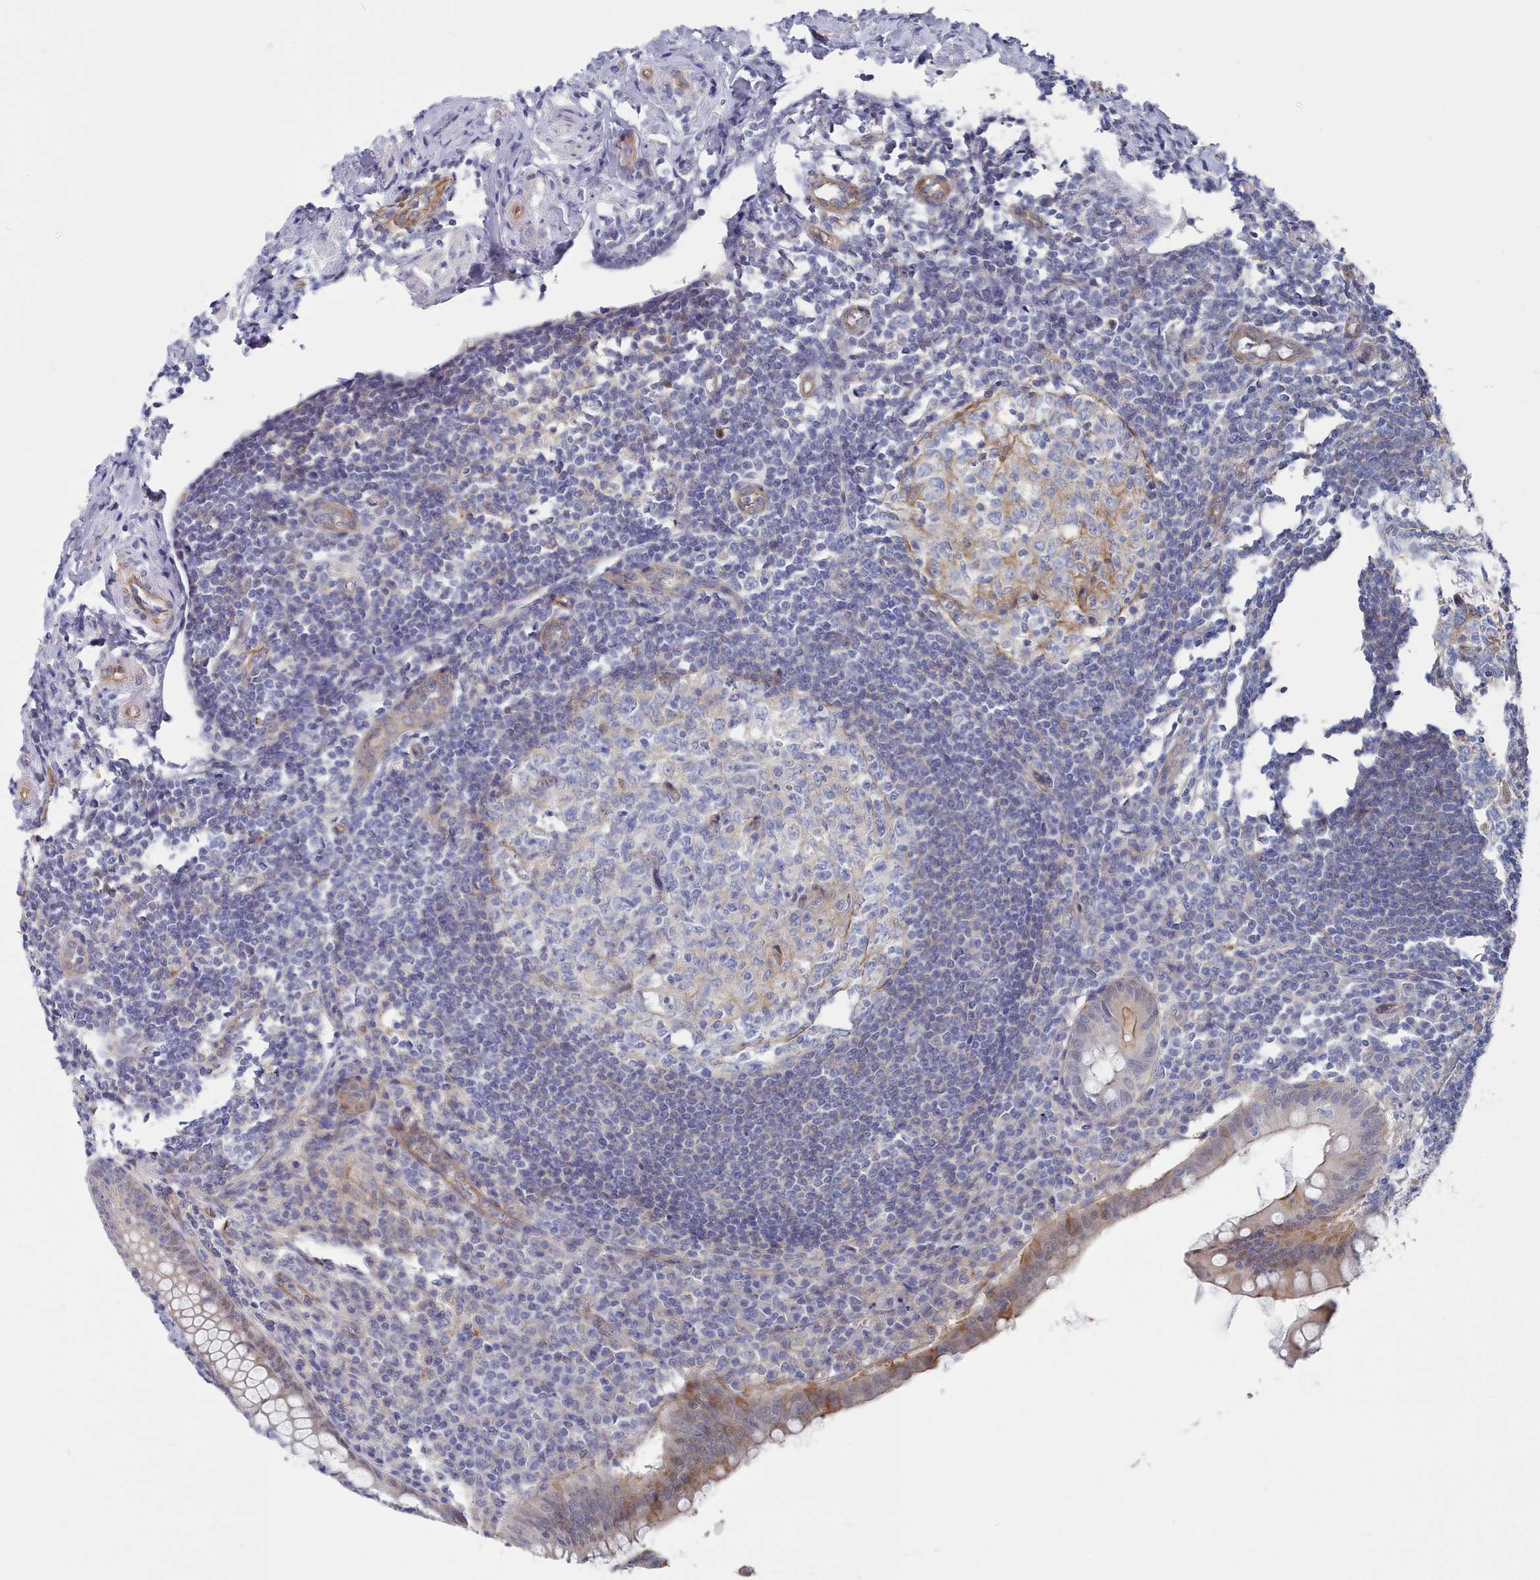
{"staining": {"intensity": "moderate", "quantity": "25%-75%", "location": "cytoplasmic/membranous,nuclear"}, "tissue": "appendix", "cell_type": "Glandular cells", "image_type": "normal", "snomed": [{"axis": "morphology", "description": "Normal tissue, NOS"}, {"axis": "topography", "description": "Appendix"}], "caption": "High-magnification brightfield microscopy of unremarkable appendix stained with DAB (brown) and counterstained with hematoxylin (blue). glandular cells exhibit moderate cytoplasmic/membranous,nuclear positivity is seen in about25%-75% of cells.", "gene": "G6PC1", "patient": {"sex": "female", "age": 33}}